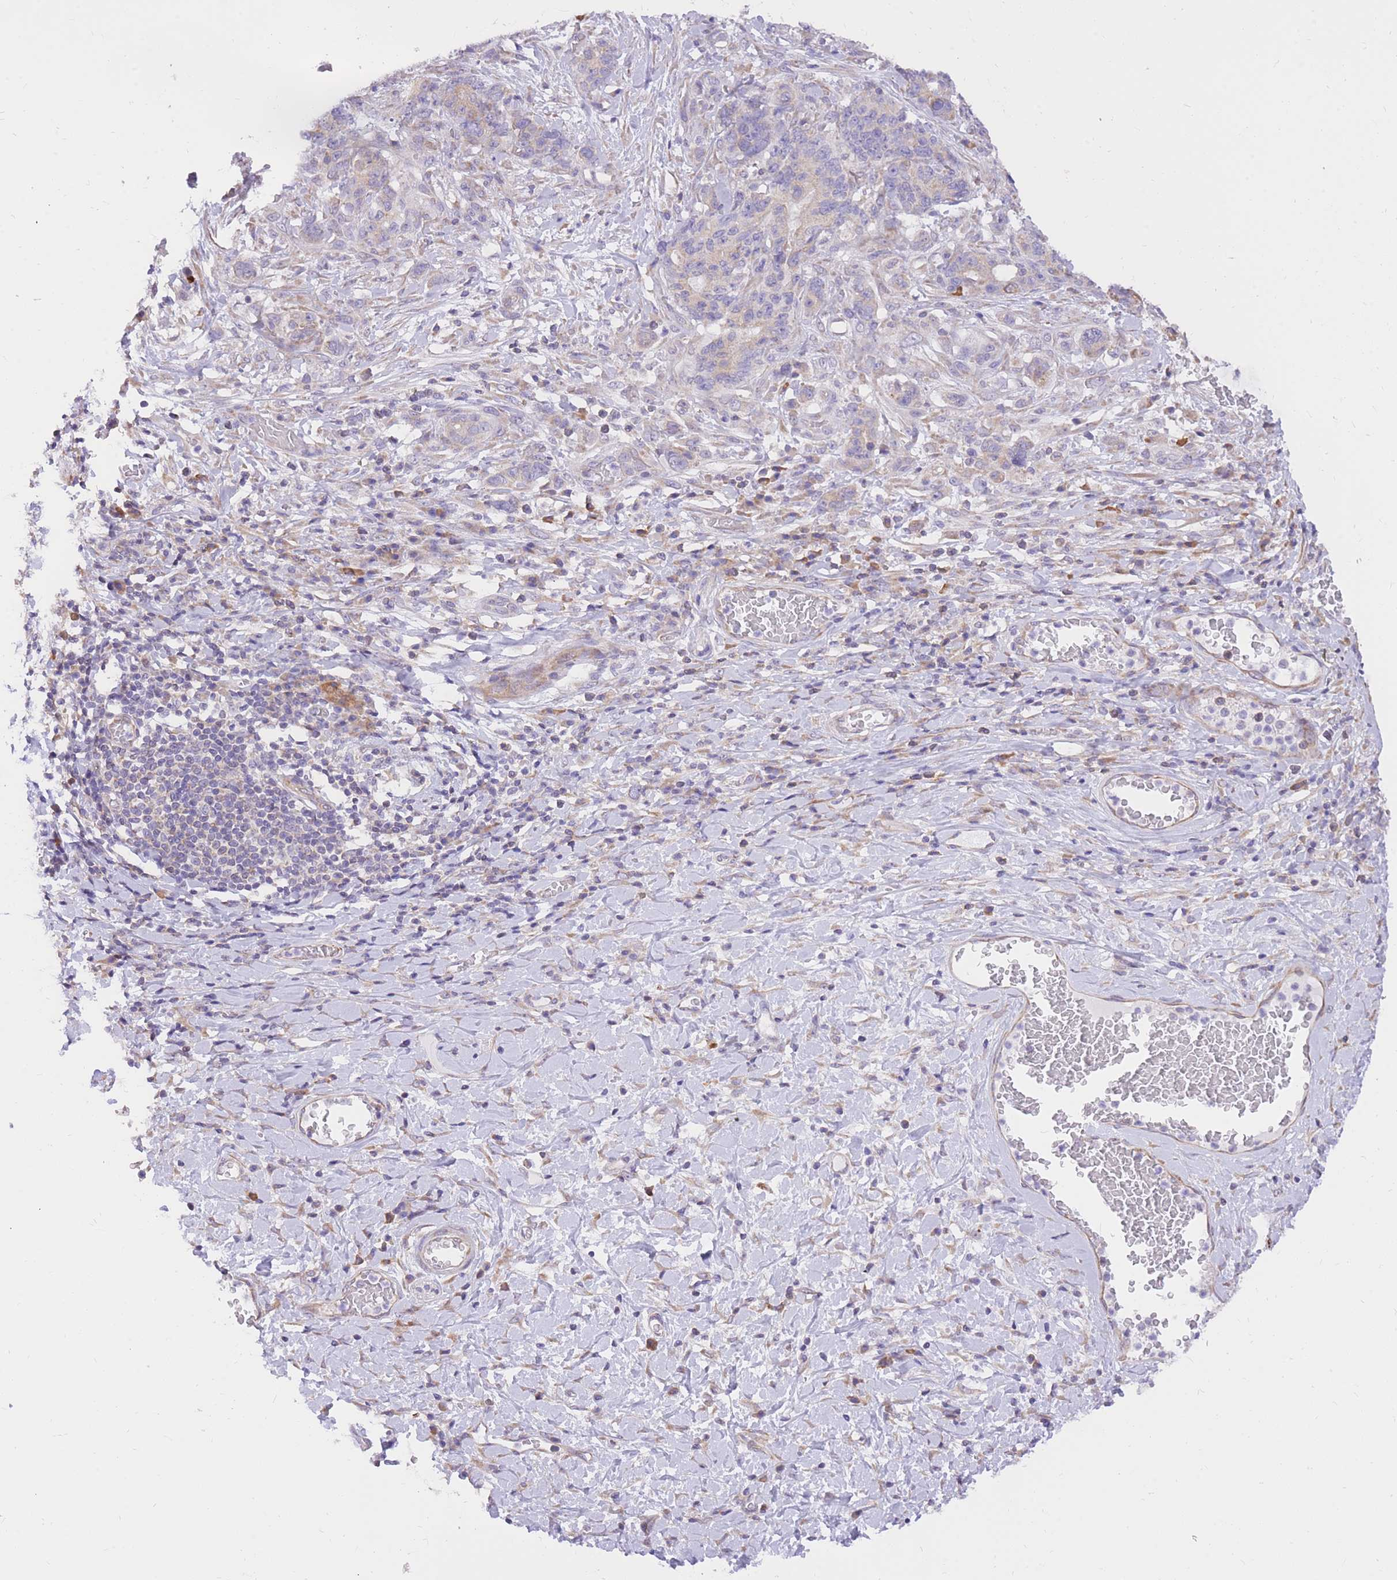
{"staining": {"intensity": "weak", "quantity": "25%-75%", "location": "cytoplasmic/membranous"}, "tissue": "stomach cancer", "cell_type": "Tumor cells", "image_type": "cancer", "snomed": [{"axis": "morphology", "description": "Normal tissue, NOS"}, {"axis": "morphology", "description": "Adenocarcinoma, NOS"}, {"axis": "topography", "description": "Stomach"}], "caption": "DAB immunohistochemical staining of stomach adenocarcinoma demonstrates weak cytoplasmic/membranous protein positivity in about 25%-75% of tumor cells.", "gene": "TOPAZ1", "patient": {"sex": "female", "age": 64}}